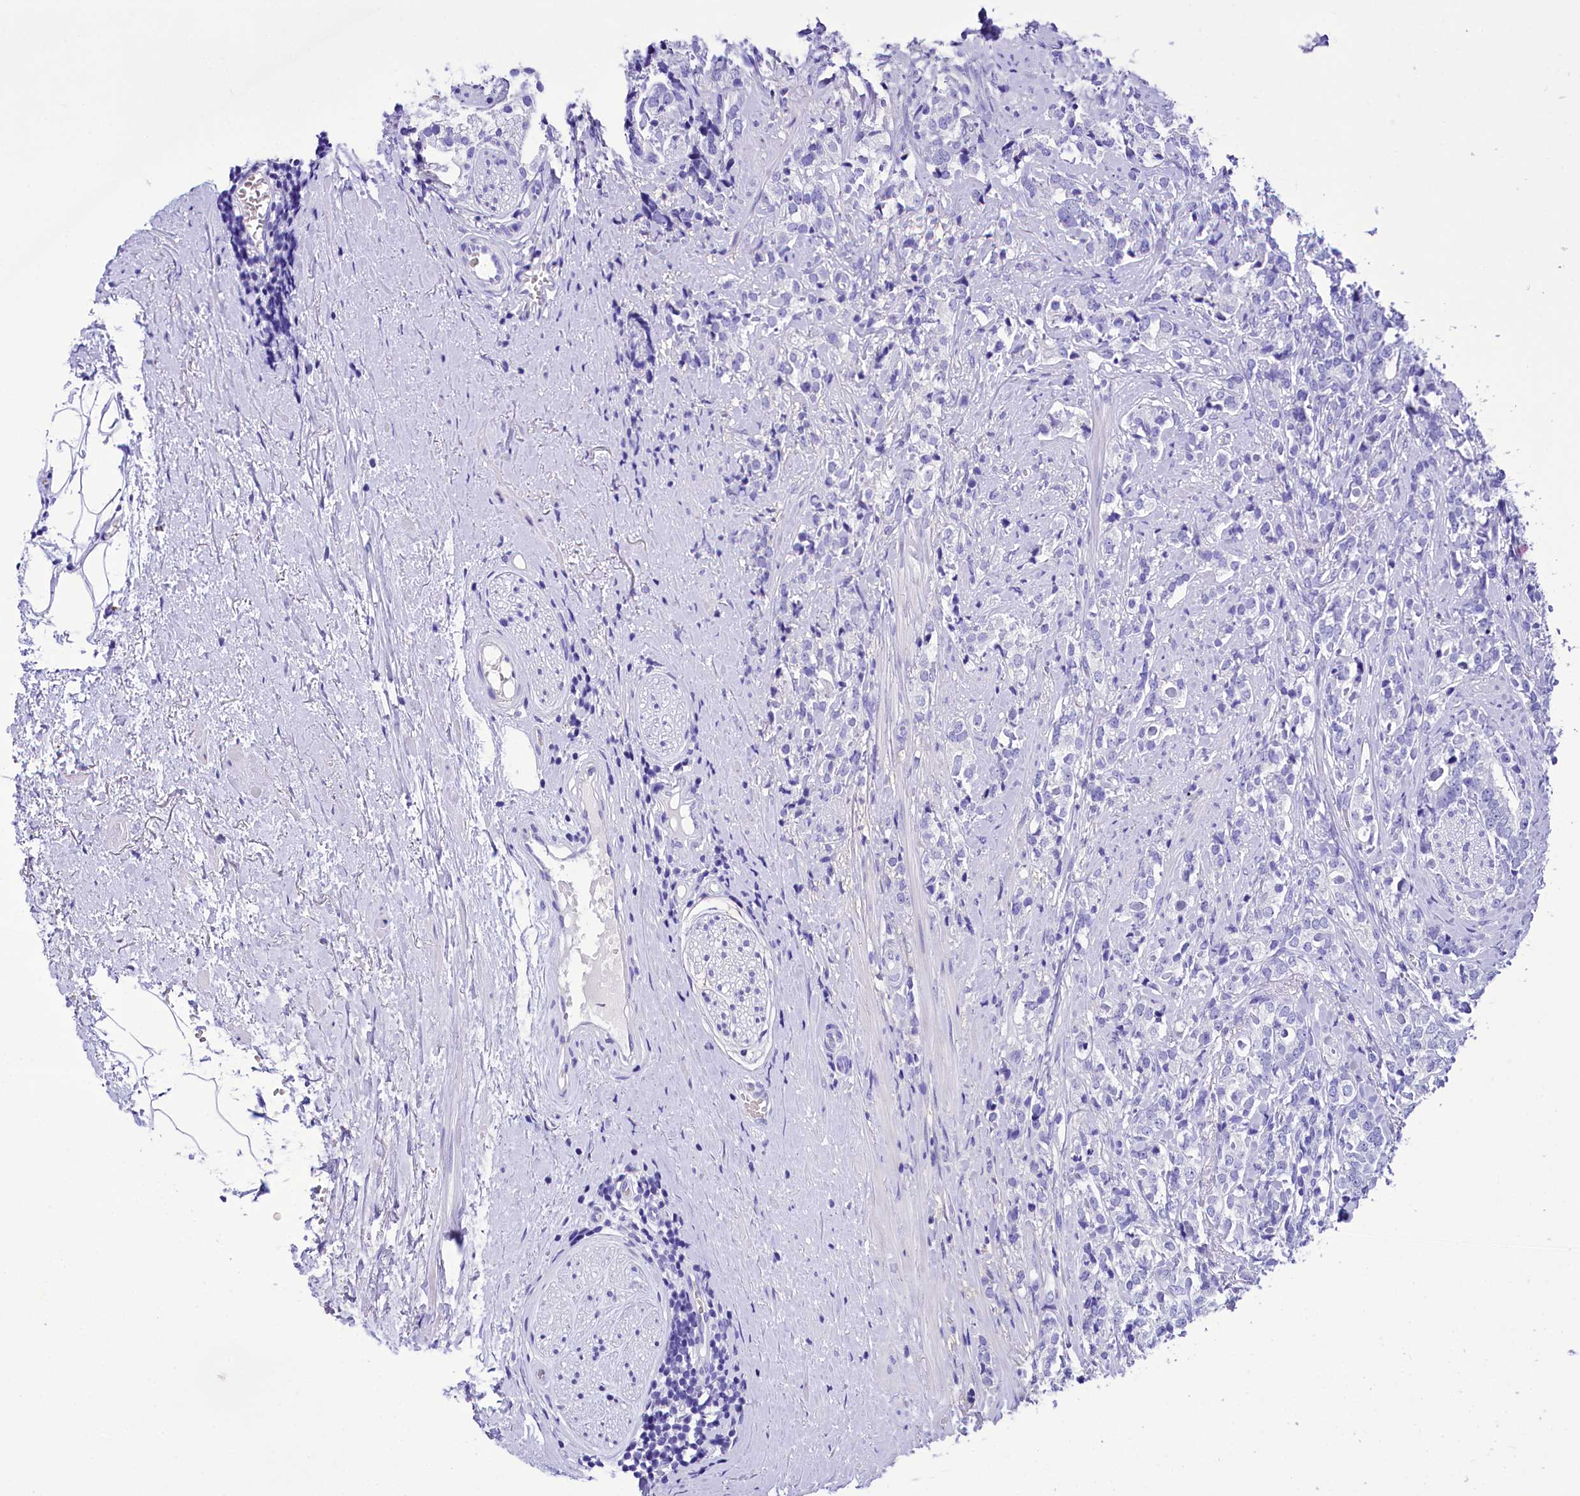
{"staining": {"intensity": "negative", "quantity": "none", "location": "none"}, "tissue": "prostate cancer", "cell_type": "Tumor cells", "image_type": "cancer", "snomed": [{"axis": "morphology", "description": "Adenocarcinoma, High grade"}, {"axis": "topography", "description": "Prostate"}], "caption": "Prostate cancer was stained to show a protein in brown. There is no significant staining in tumor cells. Brightfield microscopy of immunohistochemistry stained with DAB (brown) and hematoxylin (blue), captured at high magnification.", "gene": "TTC36", "patient": {"sex": "male", "age": 69}}